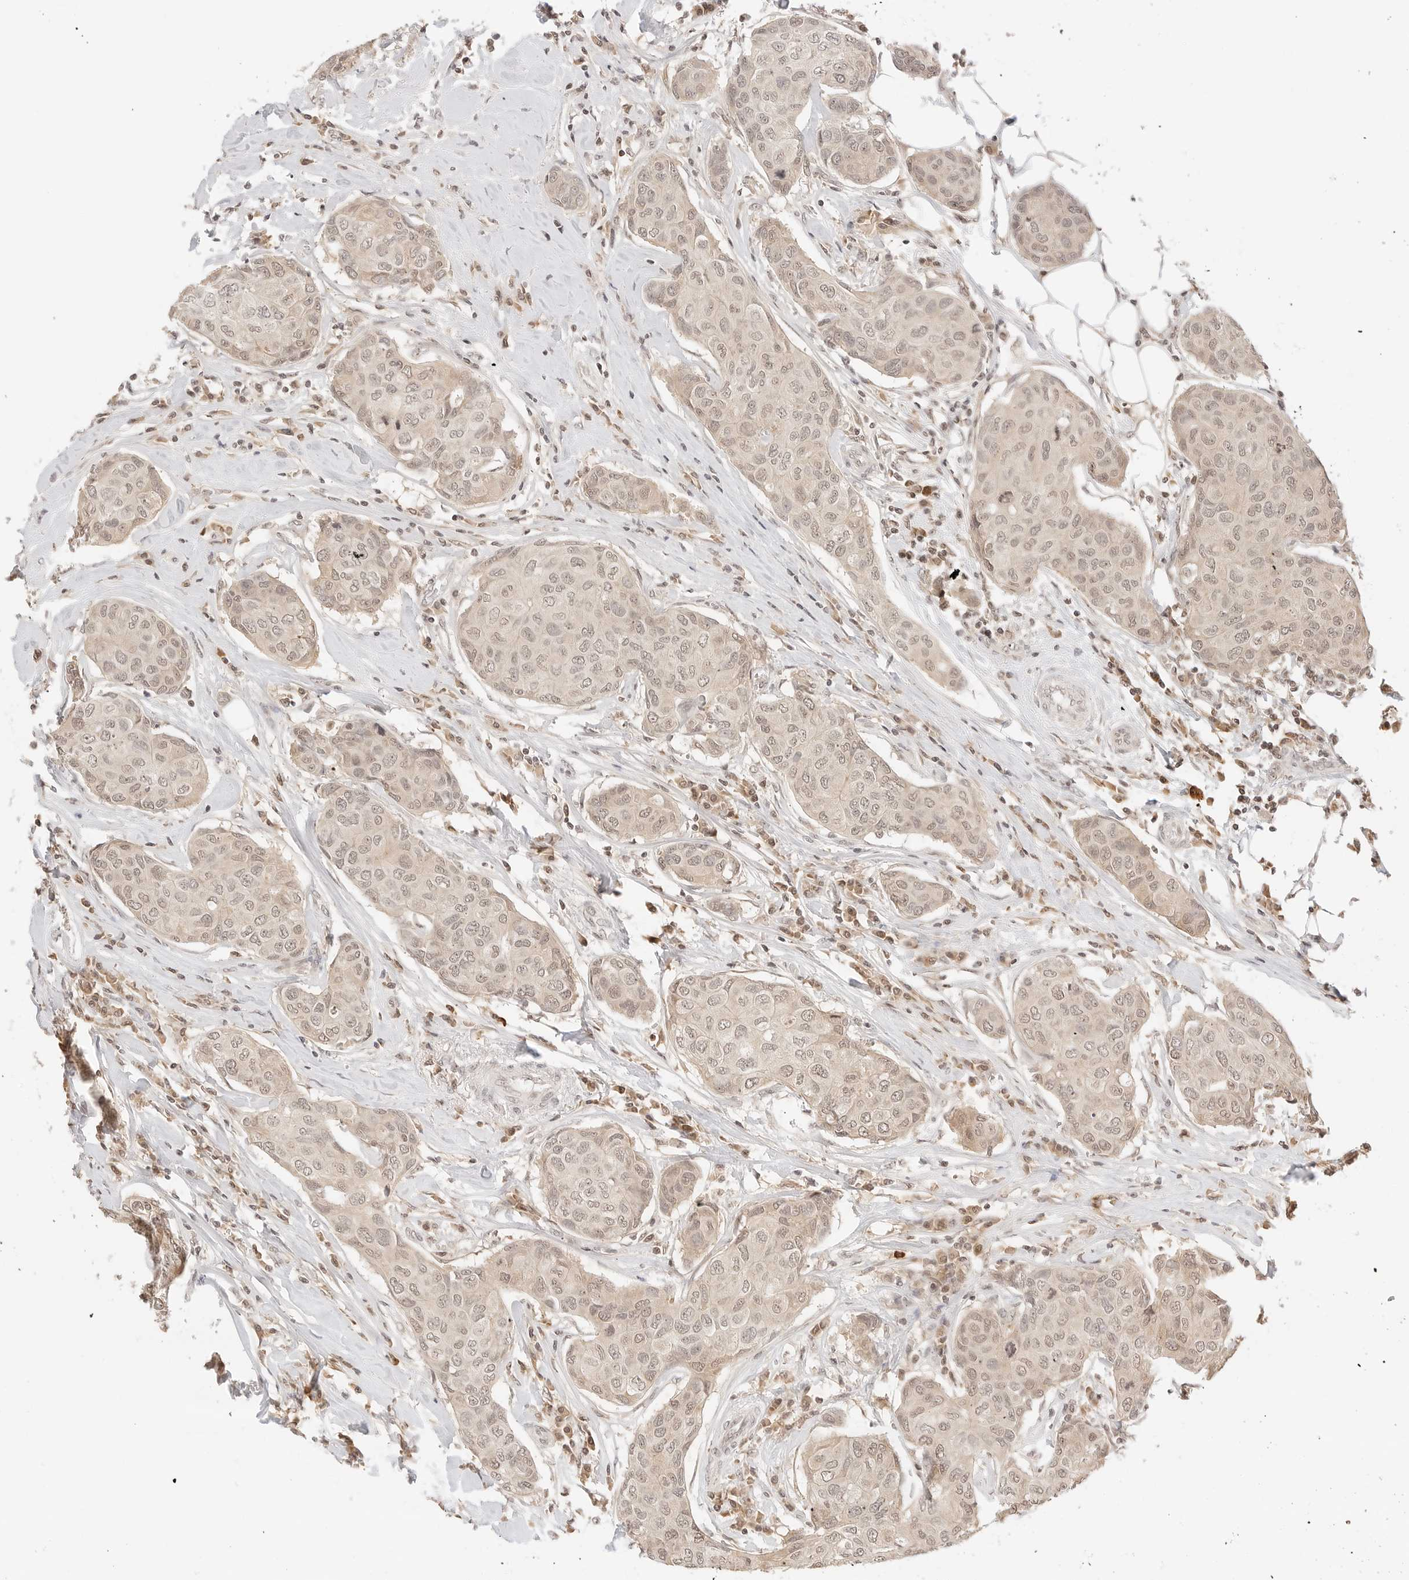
{"staining": {"intensity": "weak", "quantity": ">75%", "location": "cytoplasmic/membranous,nuclear"}, "tissue": "breast cancer", "cell_type": "Tumor cells", "image_type": "cancer", "snomed": [{"axis": "morphology", "description": "Duct carcinoma"}, {"axis": "topography", "description": "Breast"}], "caption": "Breast invasive ductal carcinoma stained with DAB (3,3'-diaminobenzidine) immunohistochemistry exhibits low levels of weak cytoplasmic/membranous and nuclear staining in approximately >75% of tumor cells.", "gene": "SEPTIN4", "patient": {"sex": "female", "age": 80}}